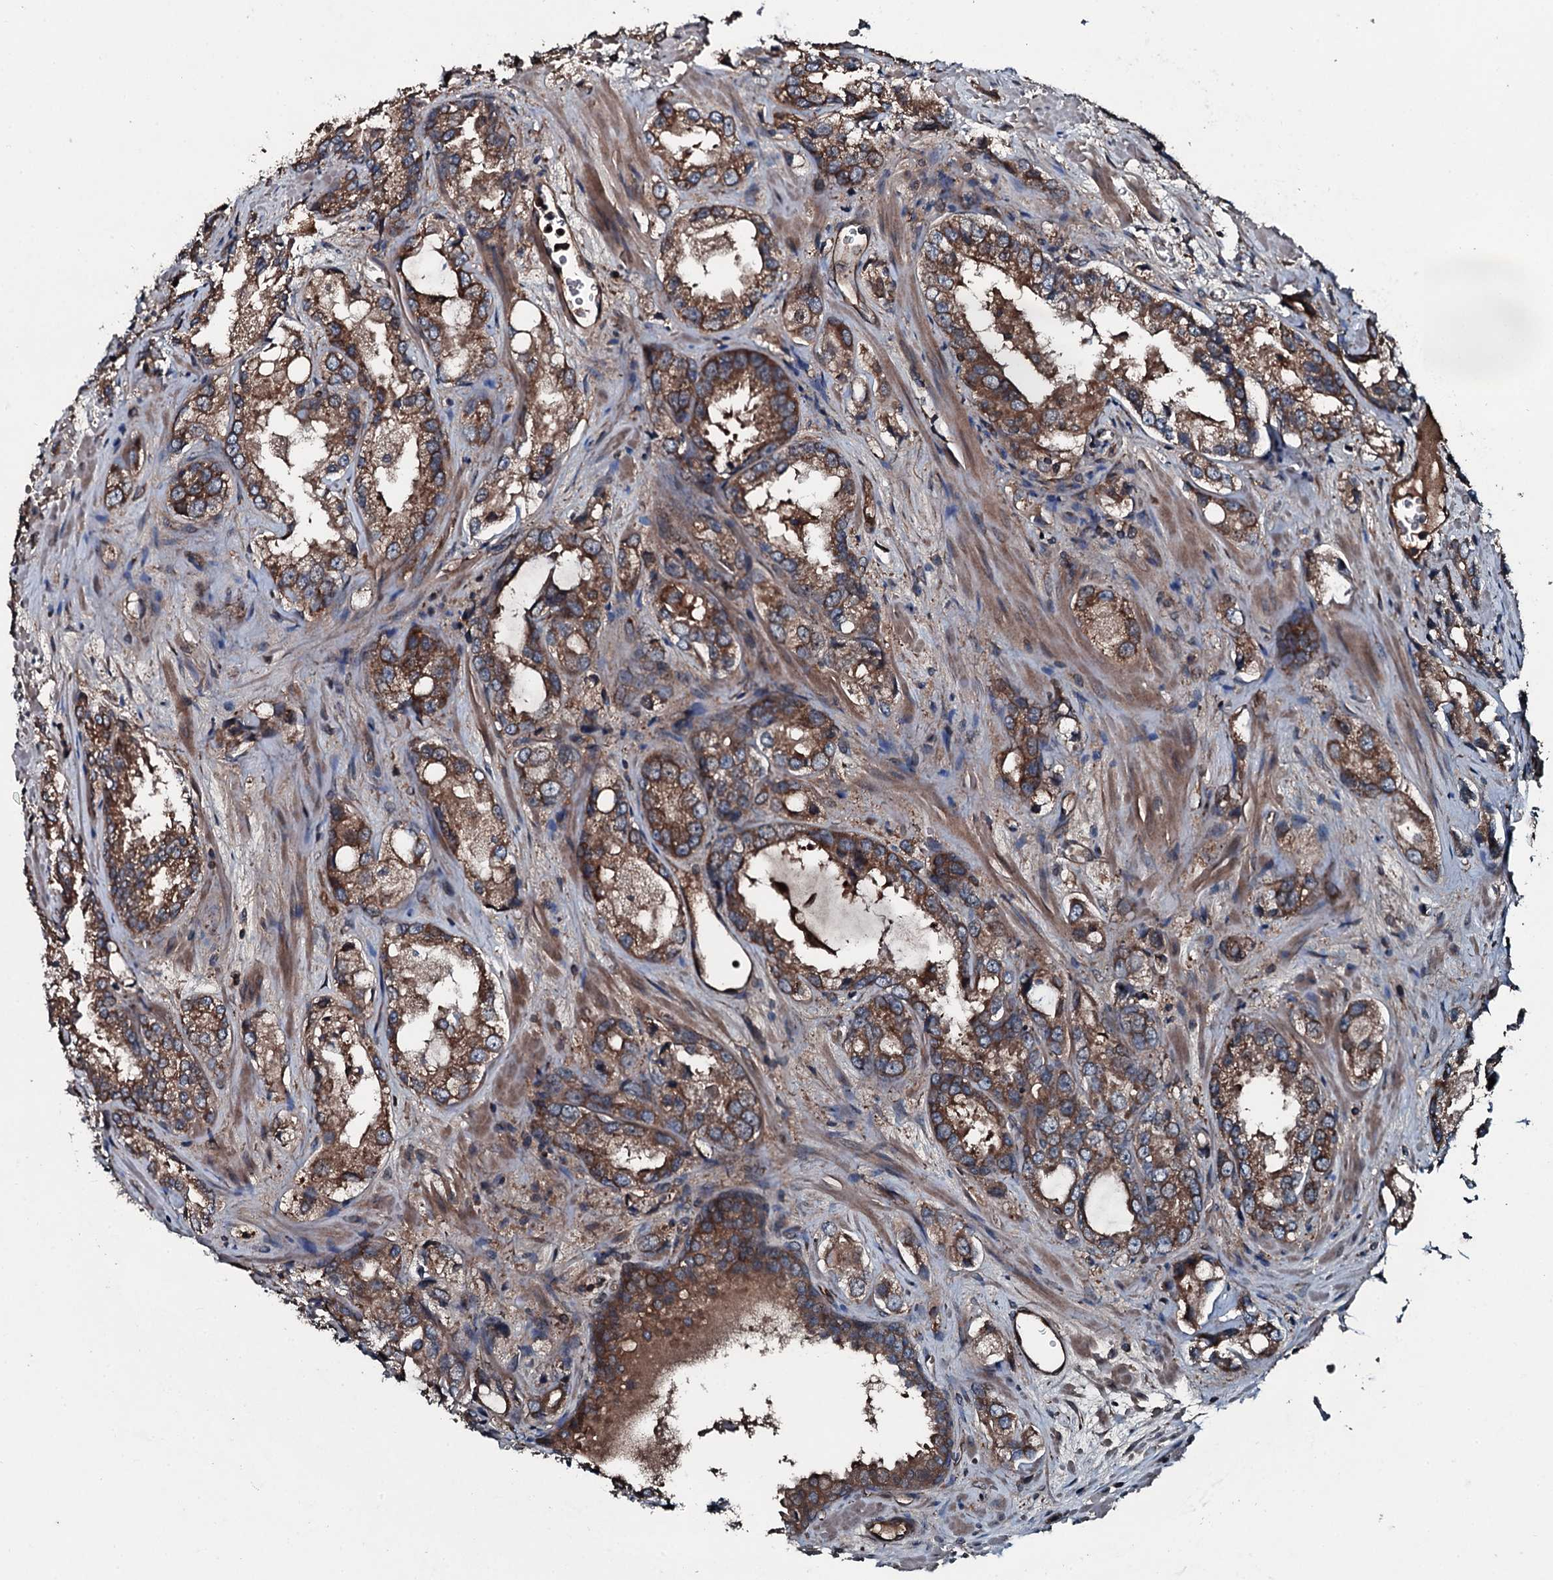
{"staining": {"intensity": "strong", "quantity": ">75%", "location": "cytoplasmic/membranous"}, "tissue": "prostate cancer", "cell_type": "Tumor cells", "image_type": "cancer", "snomed": [{"axis": "morphology", "description": "Adenocarcinoma, Low grade"}, {"axis": "topography", "description": "Prostate"}], "caption": "Human prostate cancer (low-grade adenocarcinoma) stained with a brown dye displays strong cytoplasmic/membranous positive expression in approximately >75% of tumor cells.", "gene": "AARS1", "patient": {"sex": "male", "age": 47}}